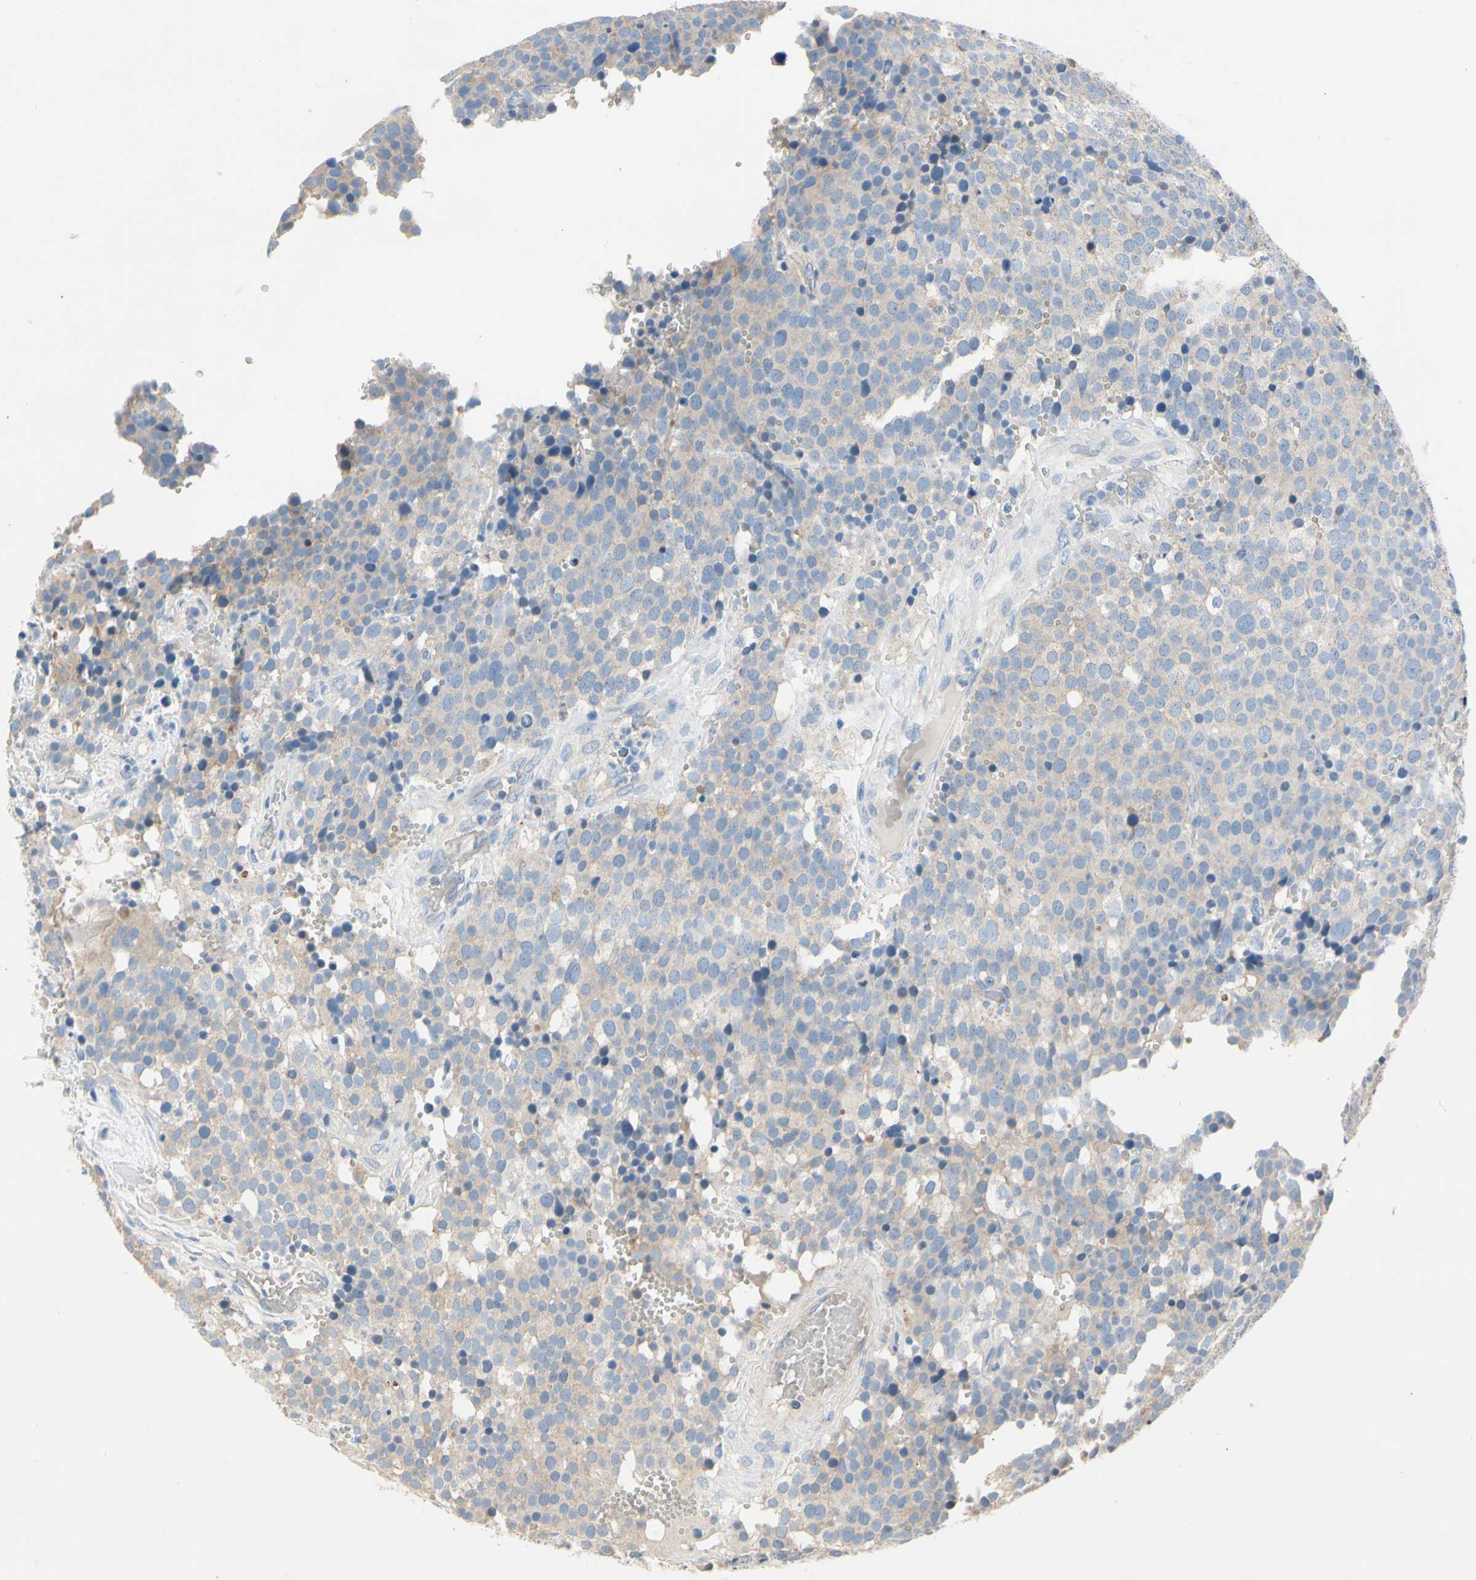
{"staining": {"intensity": "weak", "quantity": "25%-75%", "location": "cytoplasmic/membranous"}, "tissue": "testis cancer", "cell_type": "Tumor cells", "image_type": "cancer", "snomed": [{"axis": "morphology", "description": "Seminoma, NOS"}, {"axis": "topography", "description": "Testis"}], "caption": "Tumor cells show low levels of weak cytoplasmic/membranous expression in approximately 25%-75% of cells in human testis cancer.", "gene": "CA14", "patient": {"sex": "male", "age": 71}}